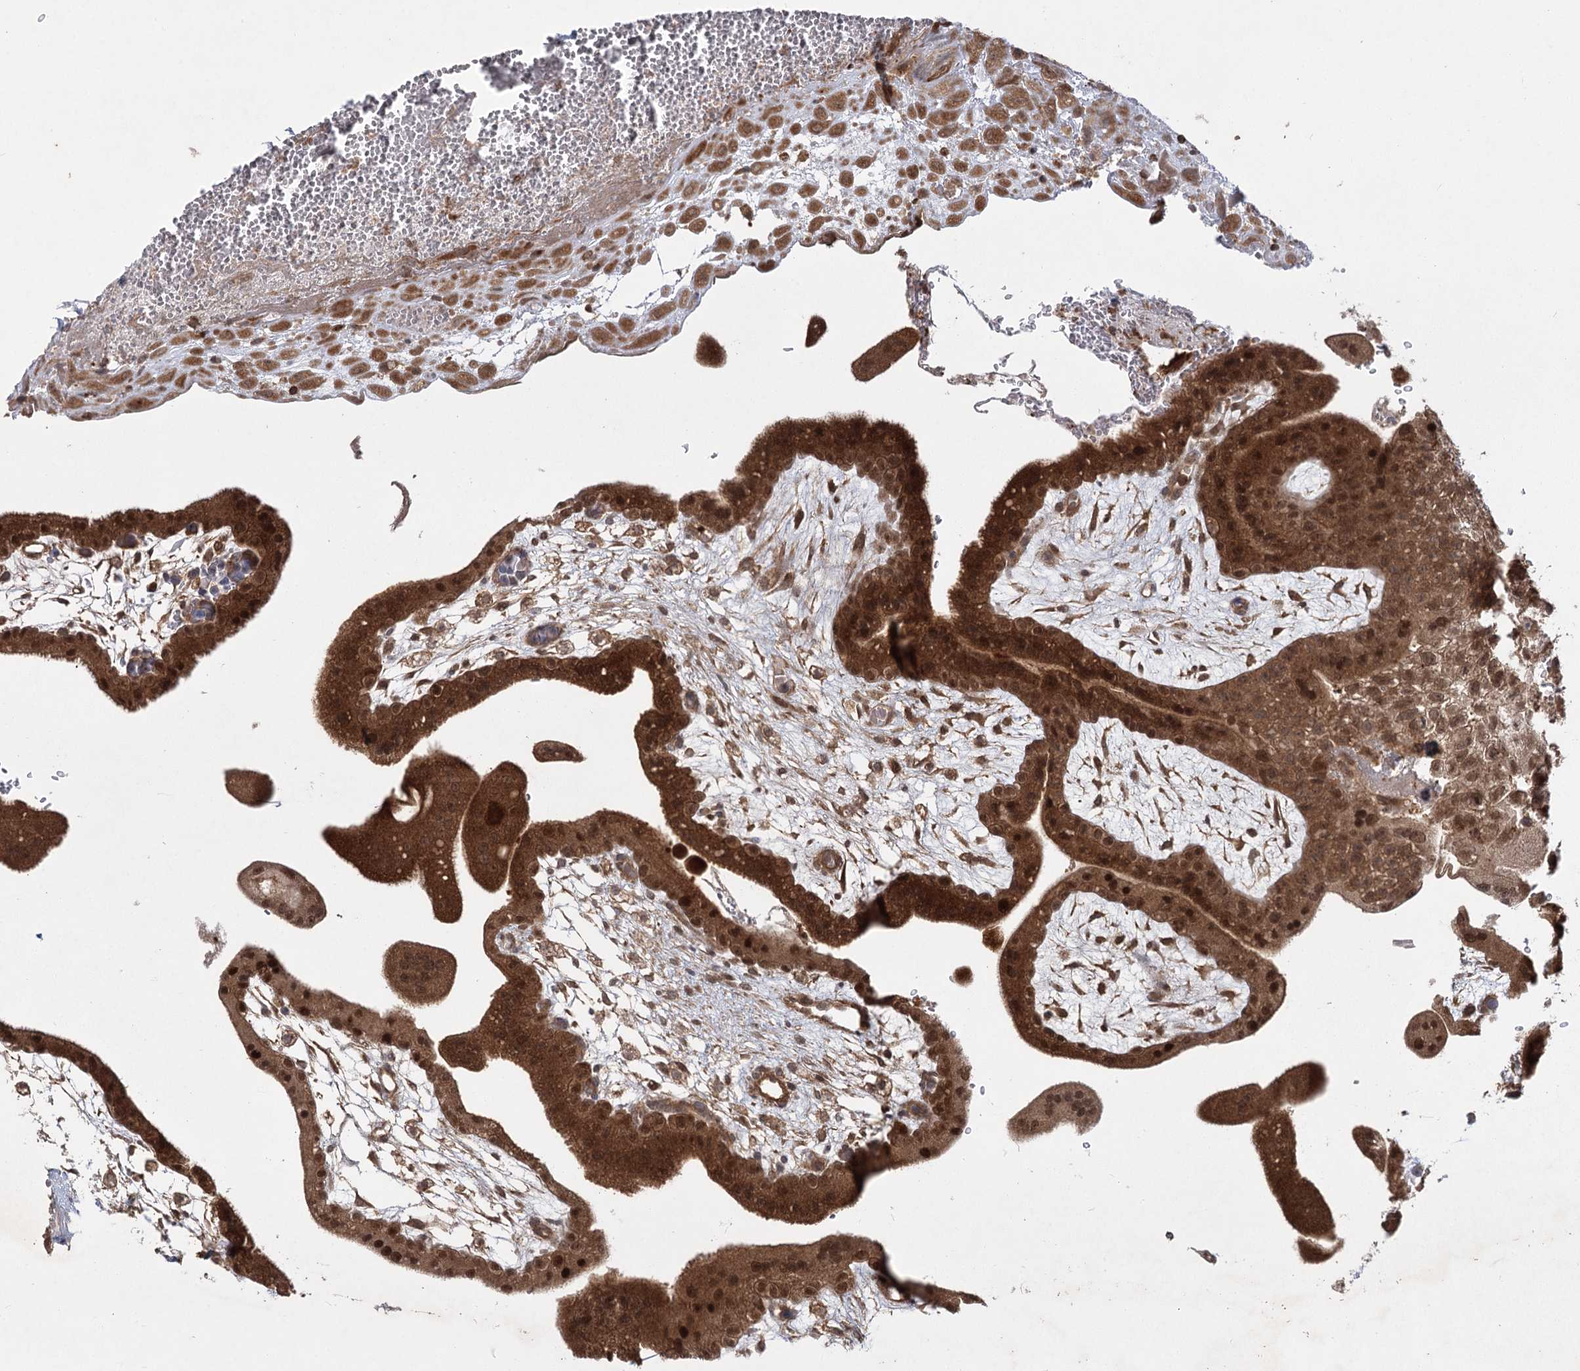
{"staining": {"intensity": "moderate", "quantity": ">75%", "location": "cytoplasmic/membranous"}, "tissue": "placenta", "cell_type": "Decidual cells", "image_type": "normal", "snomed": [{"axis": "morphology", "description": "Normal tissue, NOS"}, {"axis": "topography", "description": "Placenta"}], "caption": "Moderate cytoplasmic/membranous protein positivity is seen in about >75% of decidual cells in placenta.", "gene": "MDFIC", "patient": {"sex": "female", "age": 35}}